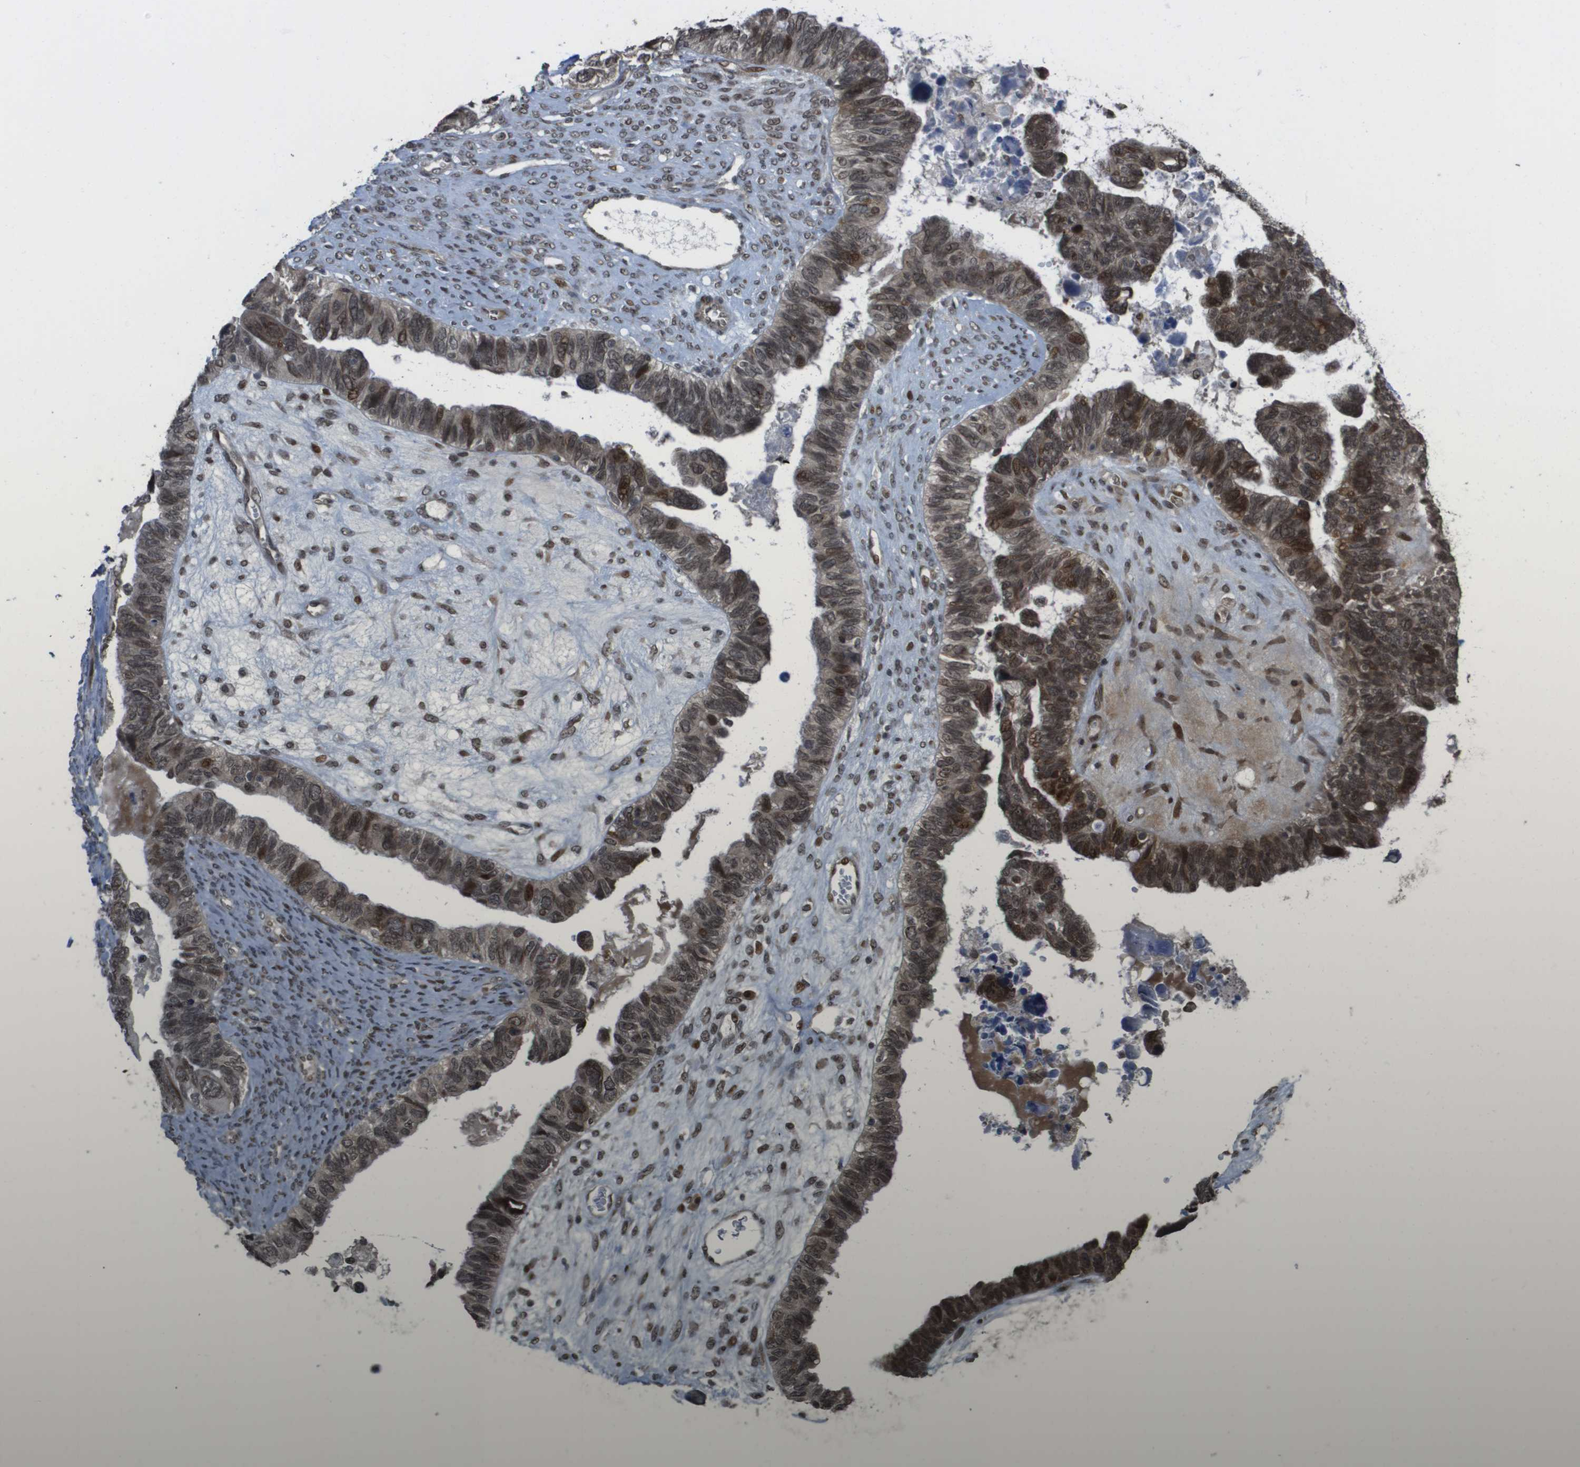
{"staining": {"intensity": "moderate", "quantity": "25%-75%", "location": "nuclear"}, "tissue": "ovarian cancer", "cell_type": "Tumor cells", "image_type": "cancer", "snomed": [{"axis": "morphology", "description": "Cystadenocarcinoma, serous, NOS"}, {"axis": "topography", "description": "Ovary"}], "caption": "About 25%-75% of tumor cells in human ovarian cancer reveal moderate nuclear protein expression as visualized by brown immunohistochemical staining.", "gene": "KAT5", "patient": {"sex": "female", "age": 79}}